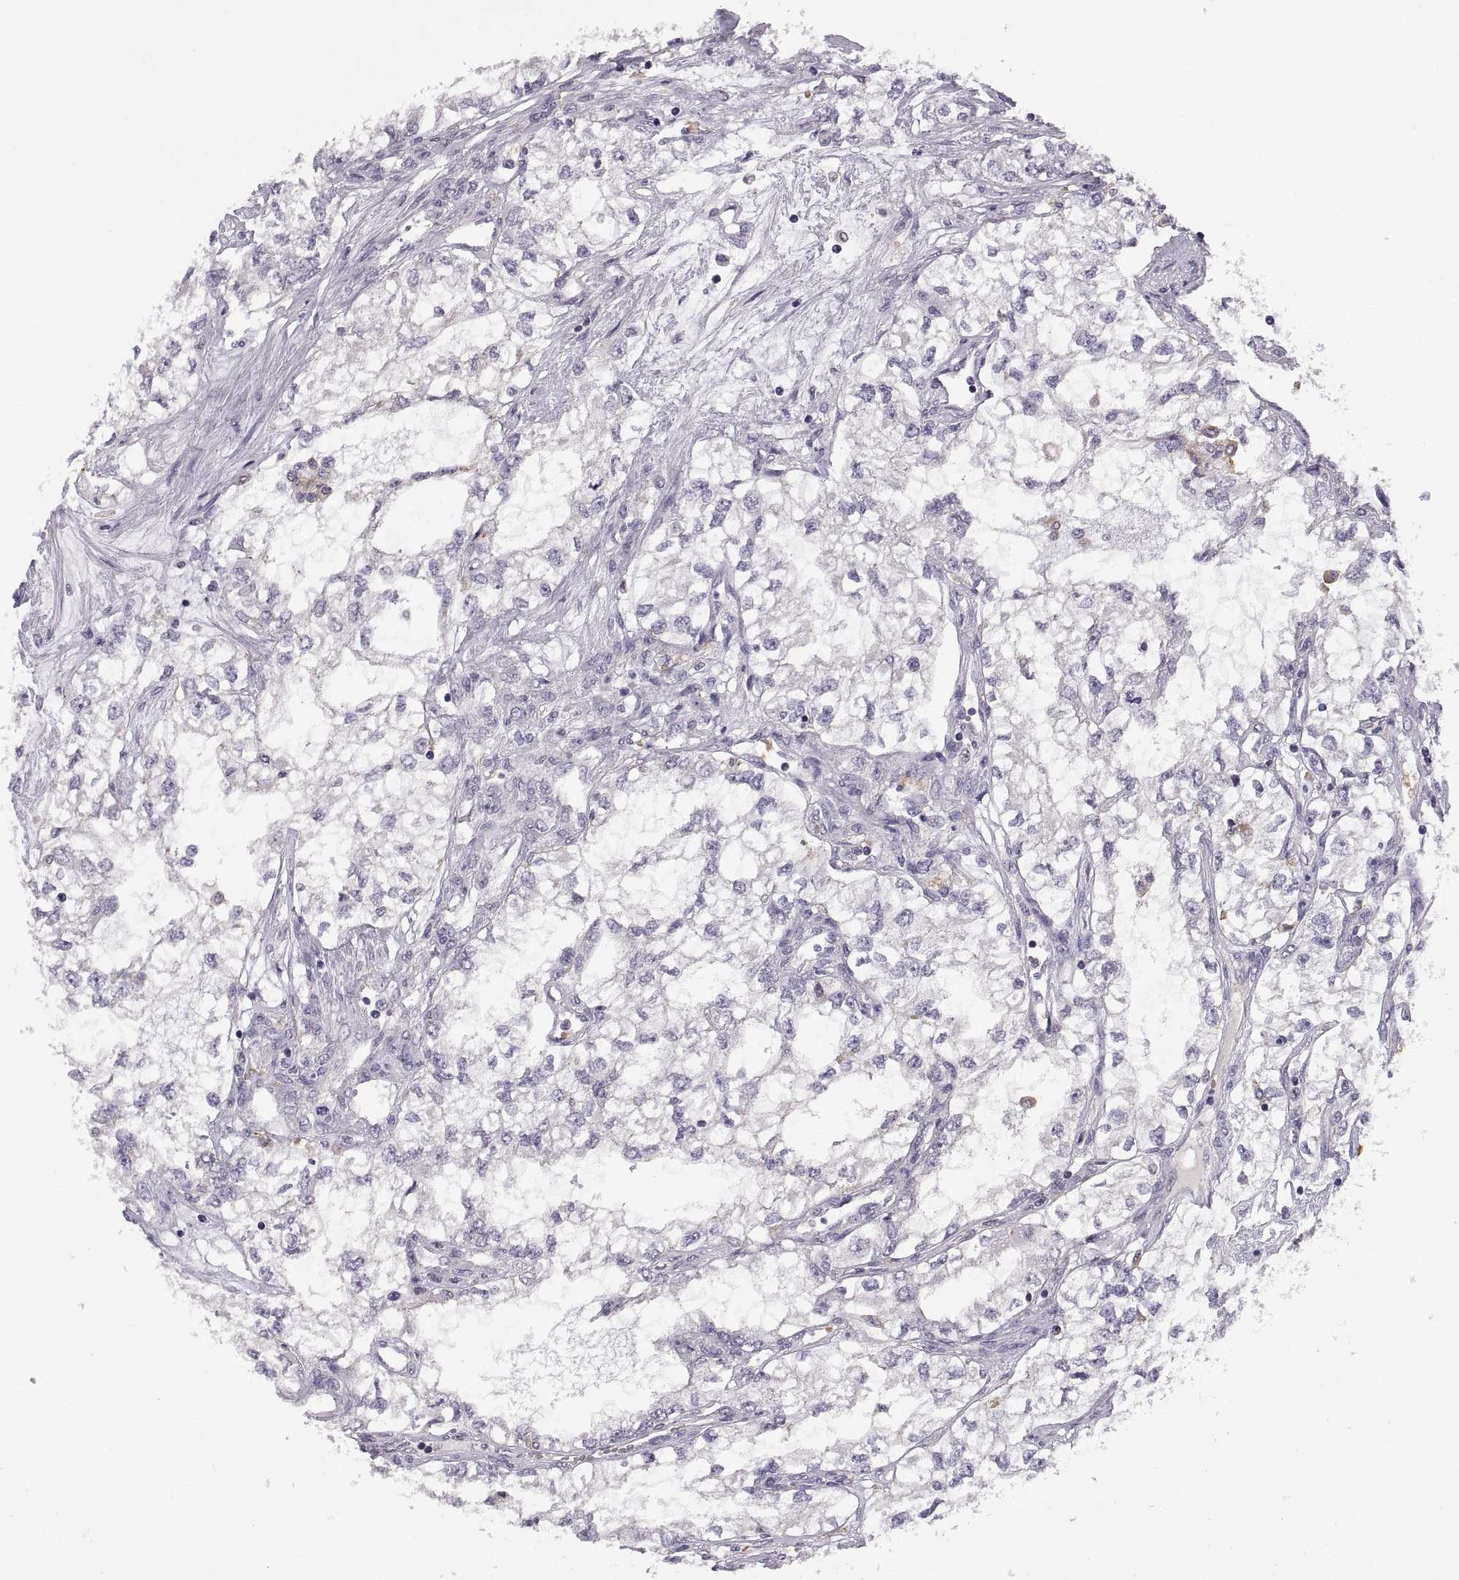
{"staining": {"intensity": "negative", "quantity": "none", "location": "none"}, "tissue": "renal cancer", "cell_type": "Tumor cells", "image_type": "cancer", "snomed": [{"axis": "morphology", "description": "Adenocarcinoma, NOS"}, {"axis": "topography", "description": "Kidney"}], "caption": "Tumor cells are negative for protein expression in human renal adenocarcinoma.", "gene": "MEIOC", "patient": {"sex": "female", "age": 59}}